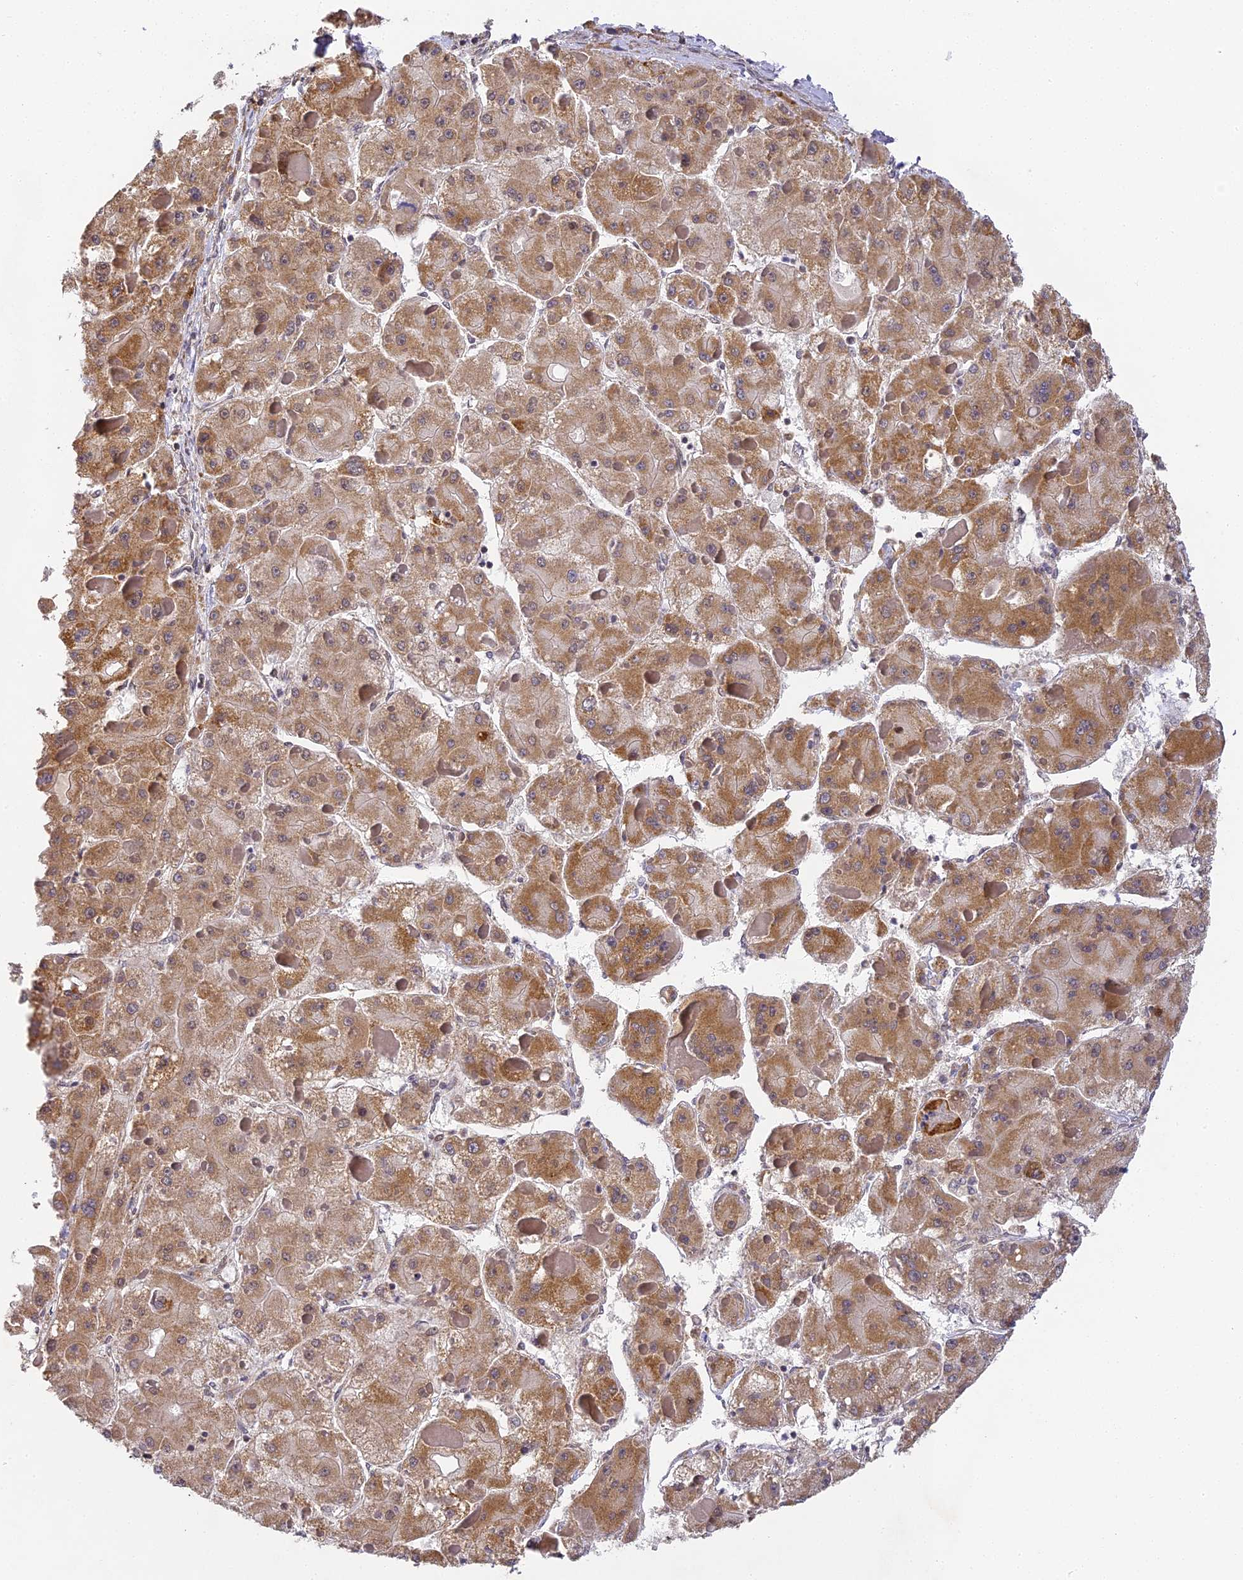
{"staining": {"intensity": "moderate", "quantity": ">75%", "location": "cytoplasmic/membranous"}, "tissue": "liver cancer", "cell_type": "Tumor cells", "image_type": "cancer", "snomed": [{"axis": "morphology", "description": "Carcinoma, Hepatocellular, NOS"}, {"axis": "topography", "description": "Liver"}], "caption": "High-magnification brightfield microscopy of hepatocellular carcinoma (liver) stained with DAB (brown) and counterstained with hematoxylin (blue). tumor cells exhibit moderate cytoplasmic/membranous positivity is appreciated in about>75% of cells.", "gene": "DNAAF10", "patient": {"sex": "female", "age": 73}}